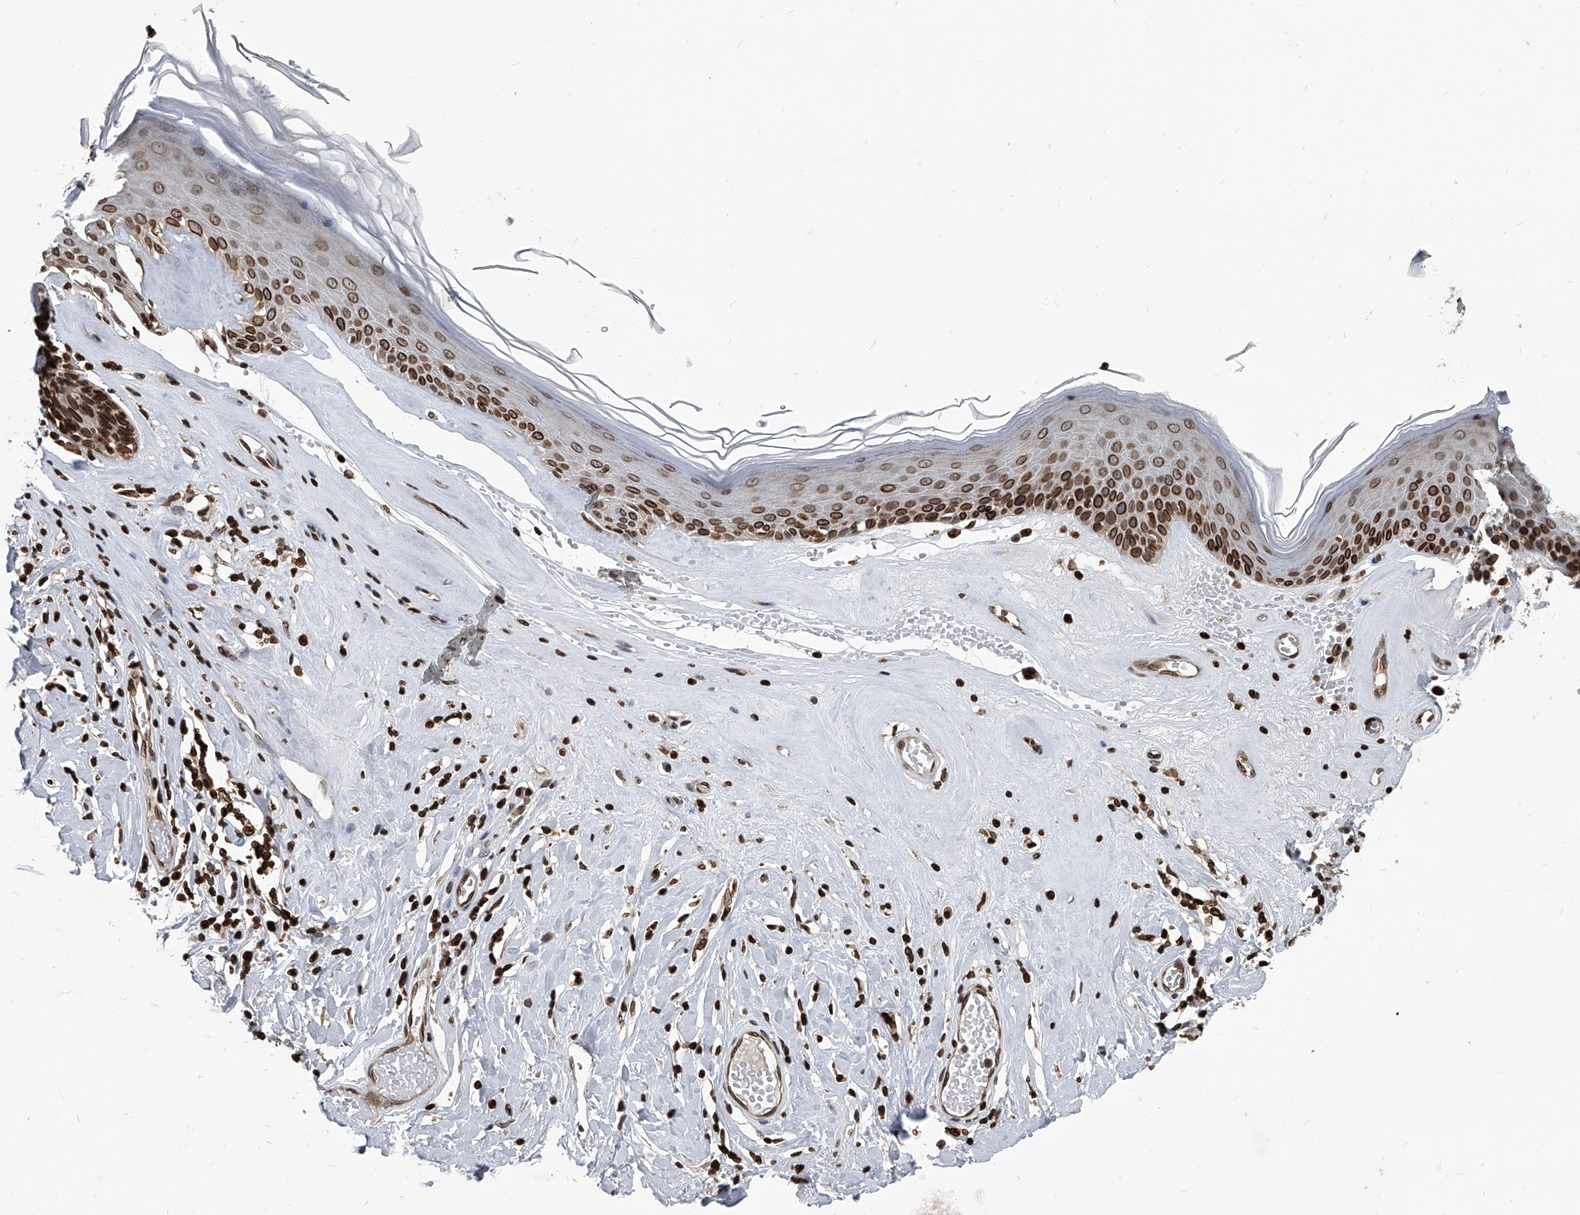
{"staining": {"intensity": "strong", "quantity": ">75%", "location": "cytoplasmic/membranous,nuclear"}, "tissue": "skin", "cell_type": "Epidermal cells", "image_type": "normal", "snomed": [{"axis": "morphology", "description": "Normal tissue, NOS"}, {"axis": "morphology", "description": "Inflammation, NOS"}, {"axis": "topography", "description": "Vulva"}], "caption": "The micrograph demonstrates a brown stain indicating the presence of a protein in the cytoplasmic/membranous,nuclear of epidermal cells in skin. The staining is performed using DAB brown chromogen to label protein expression. The nuclei are counter-stained blue using hematoxylin.", "gene": "PHF20", "patient": {"sex": "female", "age": 84}}